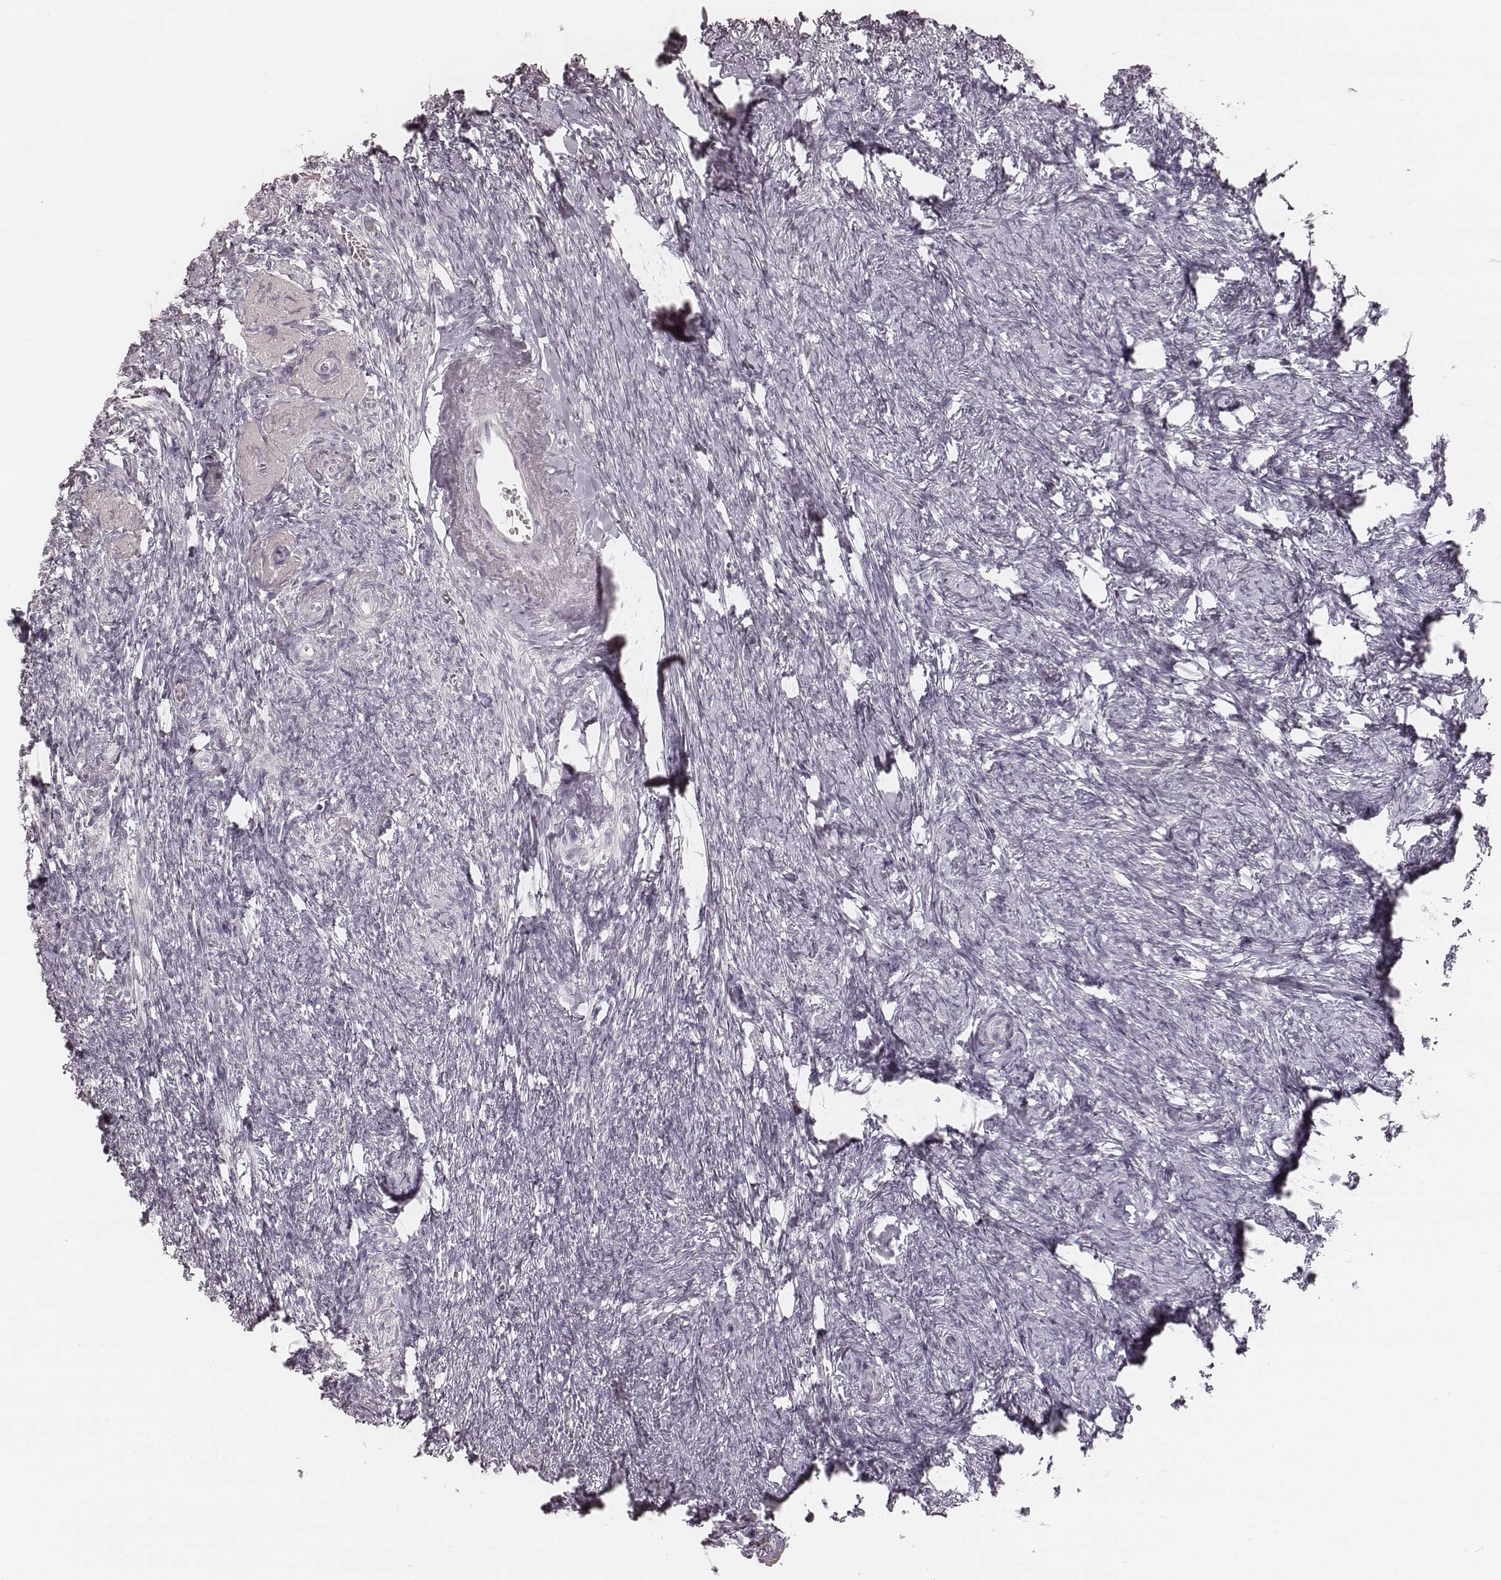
{"staining": {"intensity": "negative", "quantity": "none", "location": "none"}, "tissue": "ovary", "cell_type": "Ovarian stroma cells", "image_type": "normal", "snomed": [{"axis": "morphology", "description": "Normal tissue, NOS"}, {"axis": "topography", "description": "Ovary"}], "caption": "Ovarian stroma cells are negative for brown protein staining in unremarkable ovary. The staining was performed using DAB to visualize the protein expression in brown, while the nuclei were stained in blue with hematoxylin (Magnification: 20x).", "gene": "KRT26", "patient": {"sex": "female", "age": 72}}